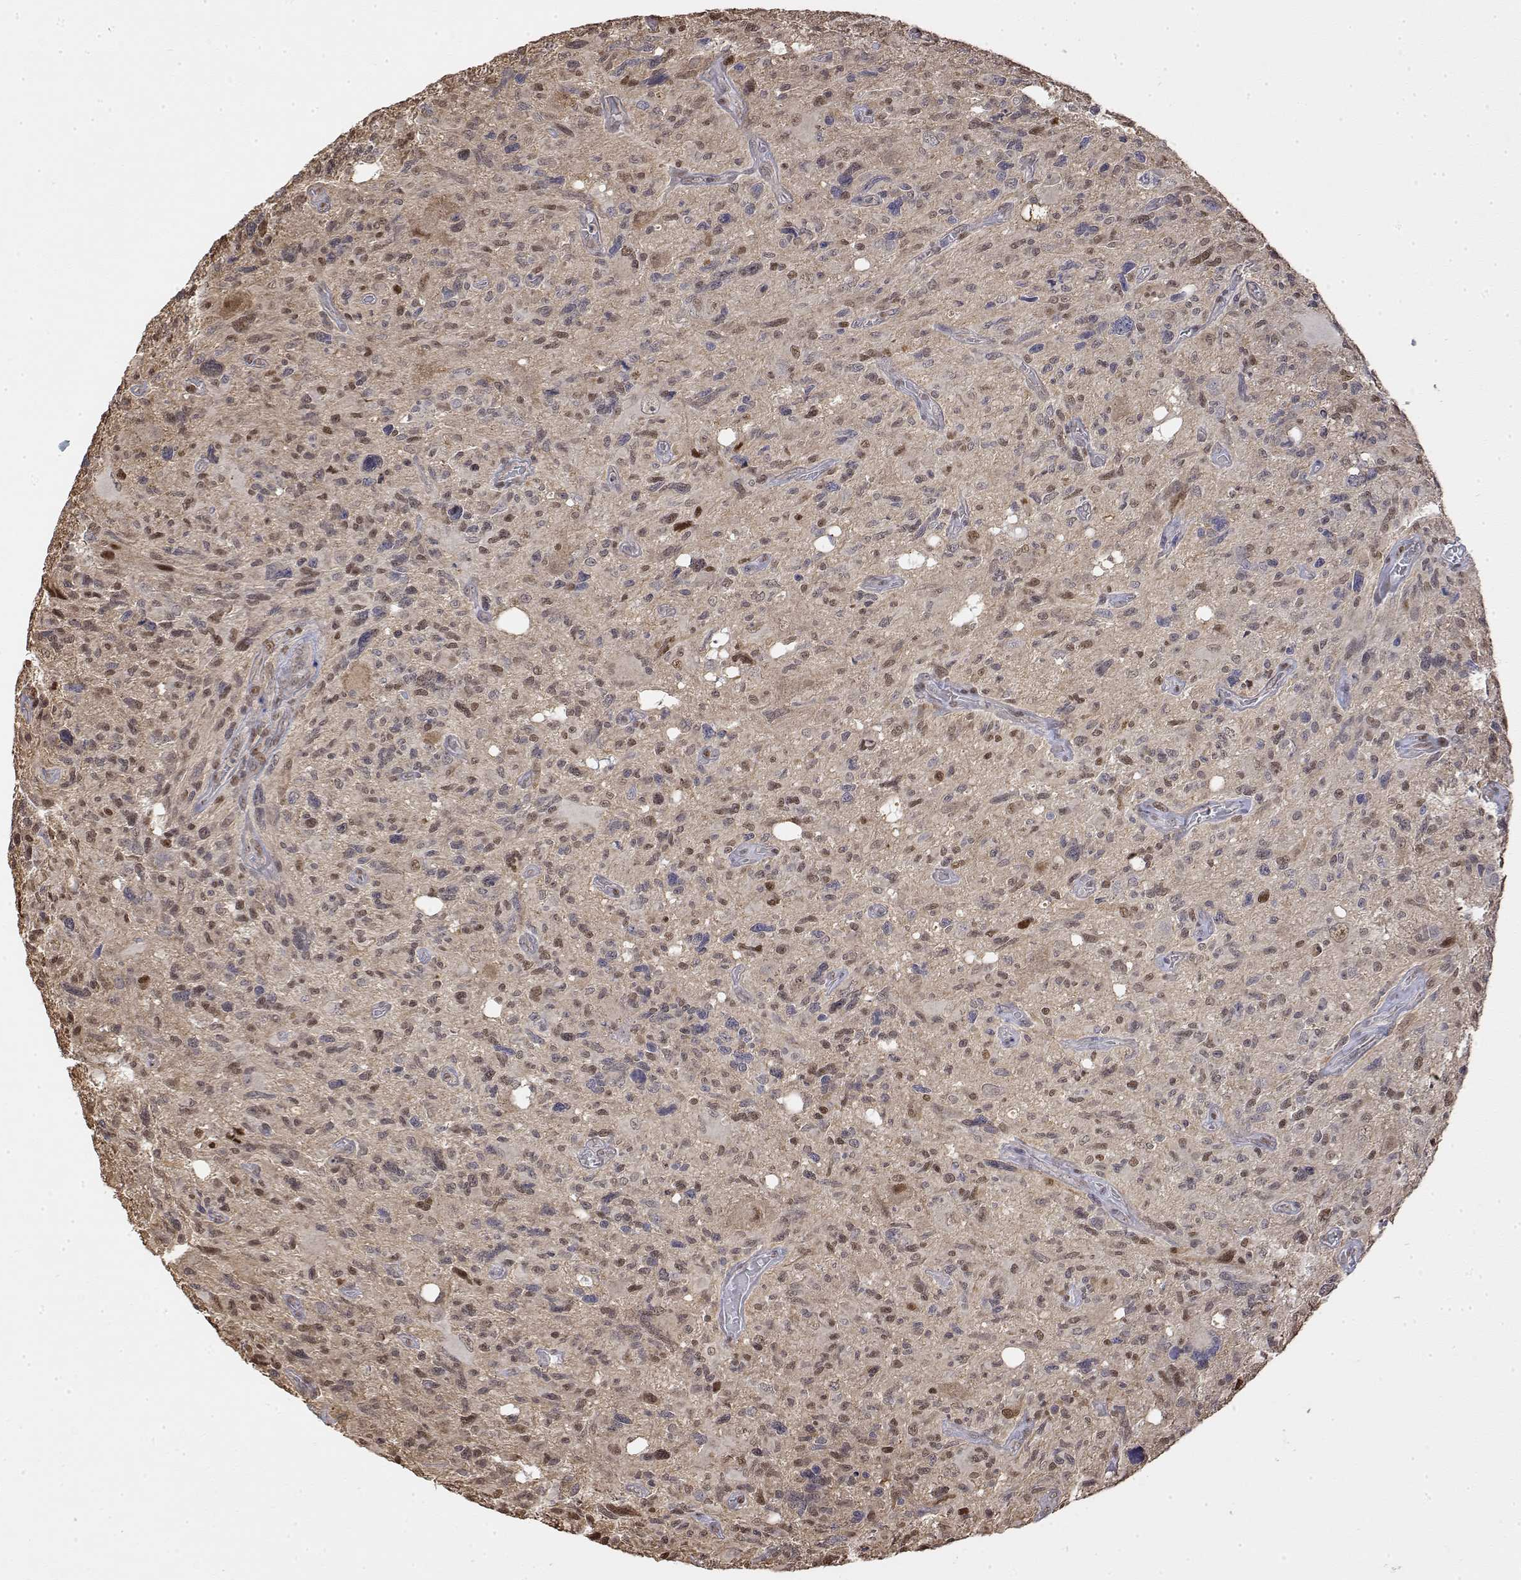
{"staining": {"intensity": "moderate", "quantity": "<25%", "location": "nuclear"}, "tissue": "glioma", "cell_type": "Tumor cells", "image_type": "cancer", "snomed": [{"axis": "morphology", "description": "Glioma, malignant, High grade"}, {"axis": "topography", "description": "Brain"}], "caption": "Immunohistochemistry (IHC) of human glioma shows low levels of moderate nuclear positivity in approximately <25% of tumor cells. (IHC, brightfield microscopy, high magnification).", "gene": "TPI1", "patient": {"sex": "male", "age": 49}}